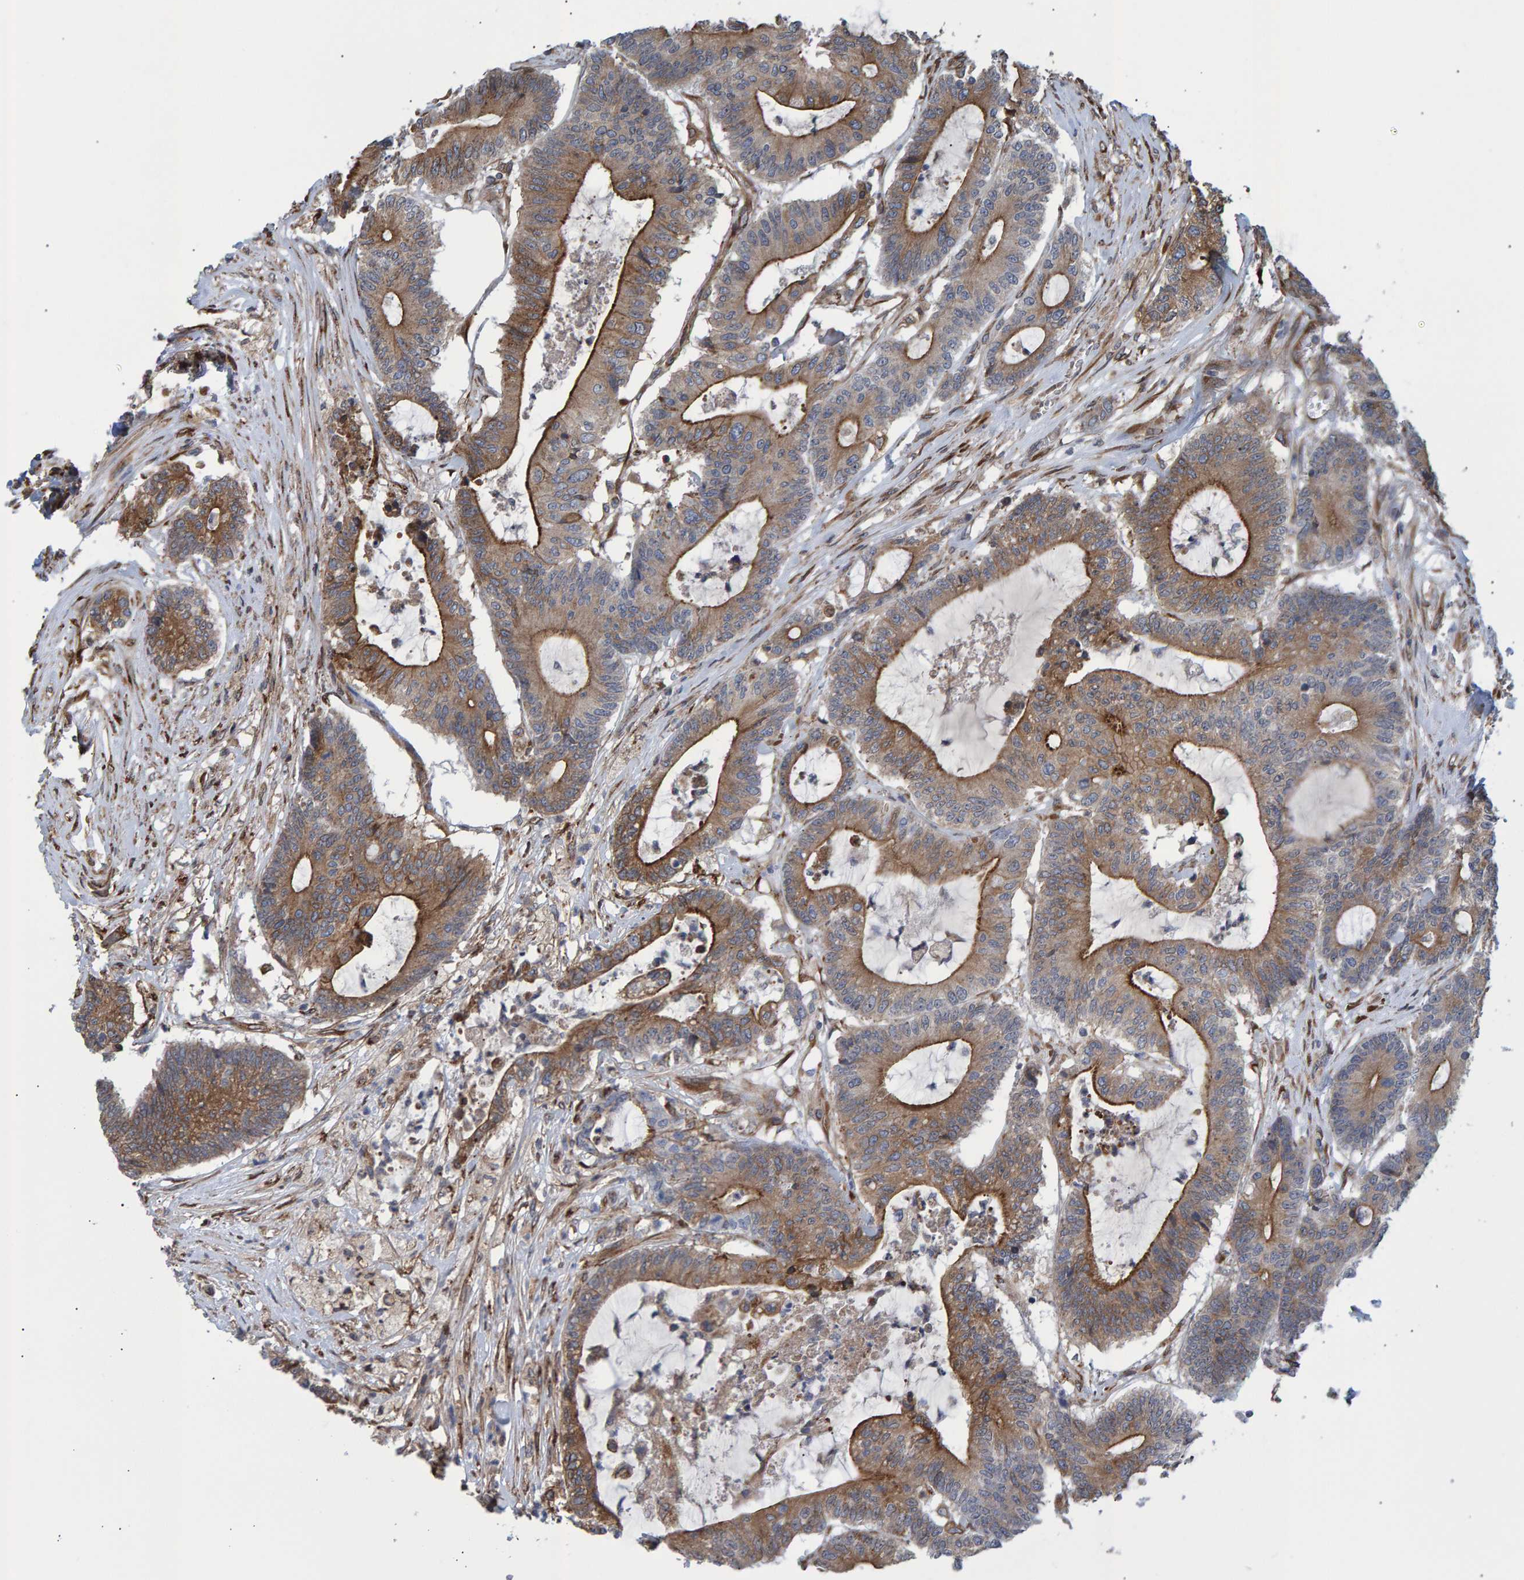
{"staining": {"intensity": "moderate", "quantity": ">75%", "location": "cytoplasmic/membranous"}, "tissue": "colorectal cancer", "cell_type": "Tumor cells", "image_type": "cancer", "snomed": [{"axis": "morphology", "description": "Adenocarcinoma, NOS"}, {"axis": "topography", "description": "Colon"}], "caption": "Brown immunohistochemical staining in human colorectal adenocarcinoma demonstrates moderate cytoplasmic/membranous positivity in about >75% of tumor cells.", "gene": "FAM117A", "patient": {"sex": "female", "age": 84}}